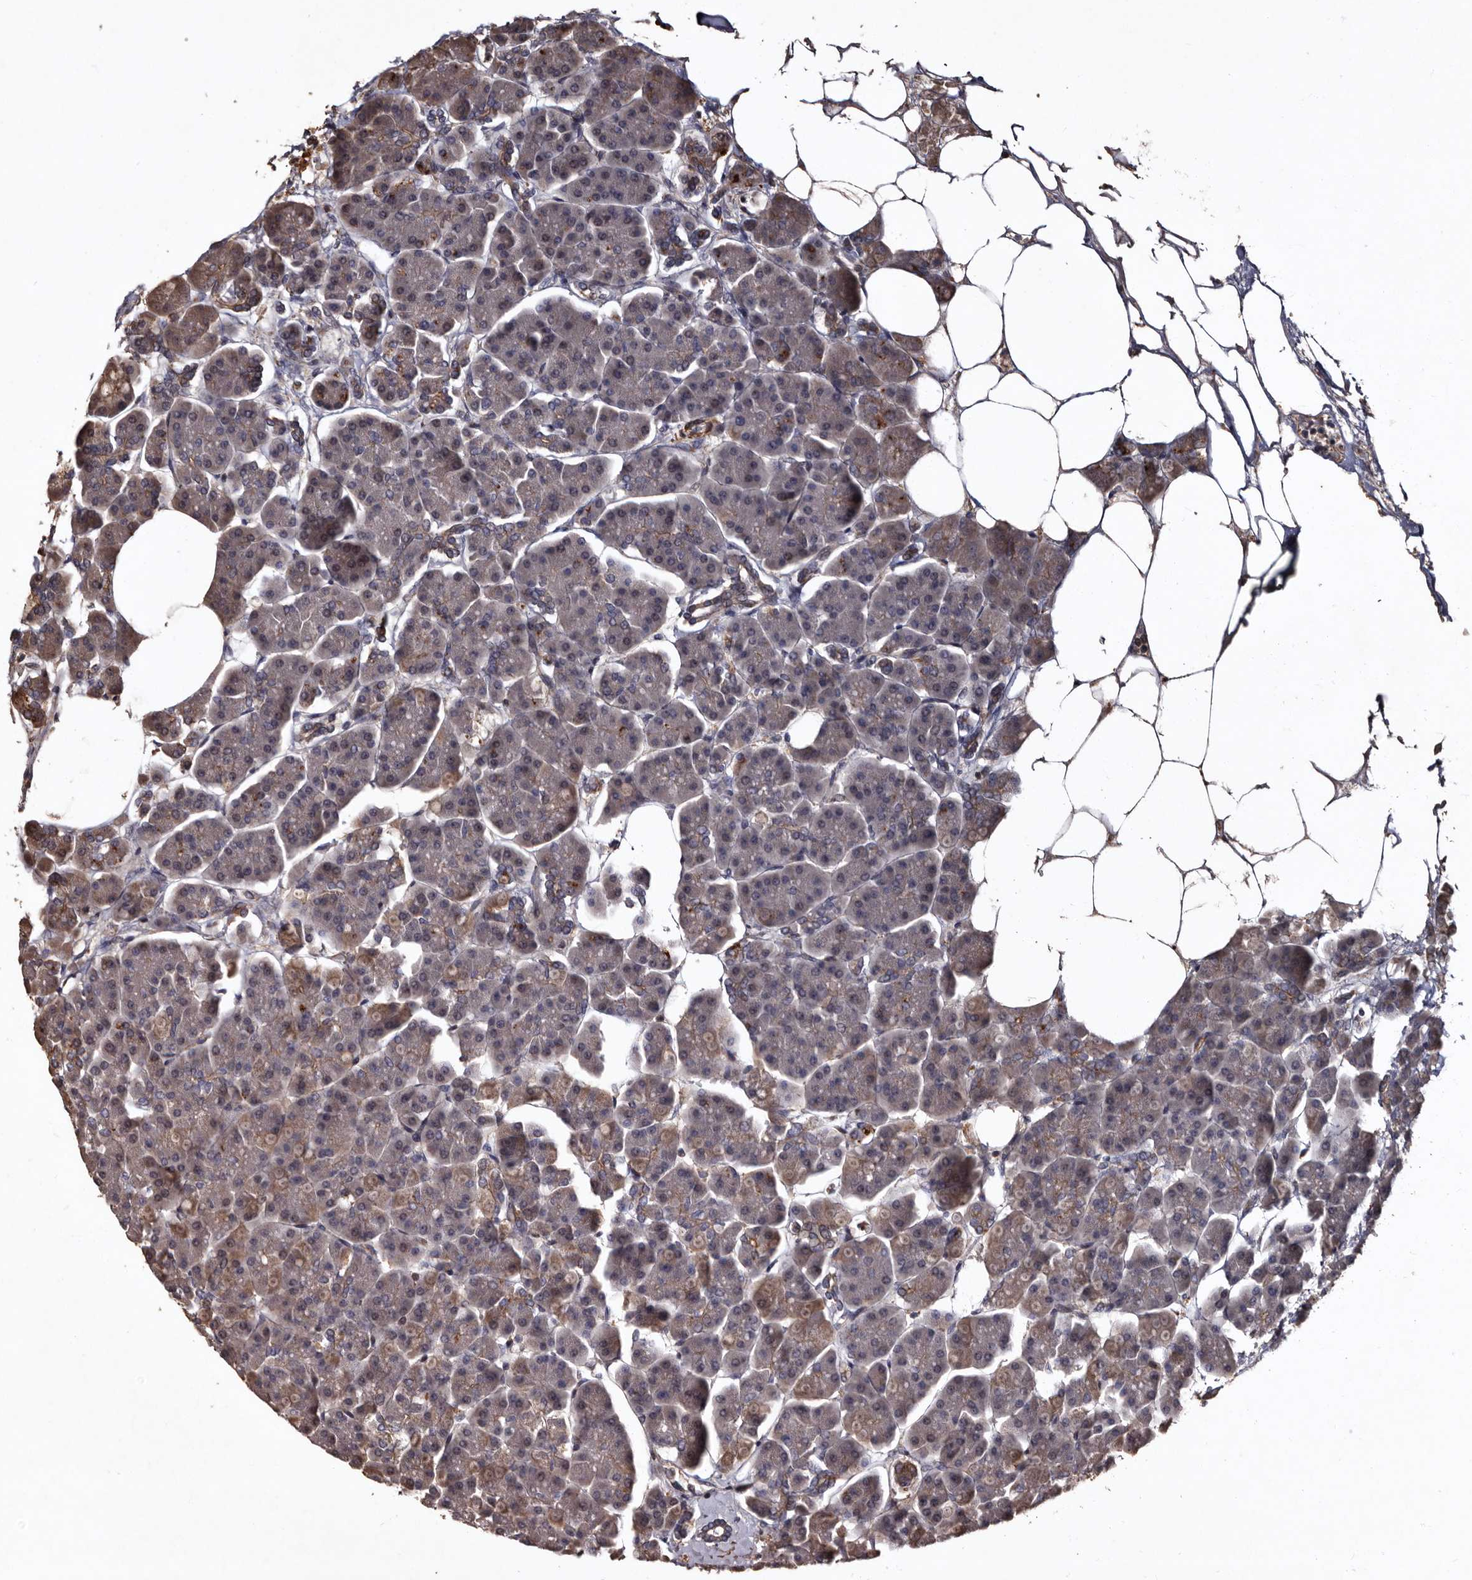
{"staining": {"intensity": "moderate", "quantity": "25%-75%", "location": "cytoplasmic/membranous"}, "tissue": "pancreas", "cell_type": "Exocrine glandular cells", "image_type": "normal", "snomed": [{"axis": "morphology", "description": "Normal tissue, NOS"}, {"axis": "topography", "description": "Pancreas"}], "caption": "Immunohistochemical staining of benign human pancreas demonstrates 25%-75% levels of moderate cytoplasmic/membranous protein staining in about 25%-75% of exocrine glandular cells. (DAB = brown stain, brightfield microscopy at high magnification).", "gene": "PRKD3", "patient": {"sex": "female", "age": 70}}